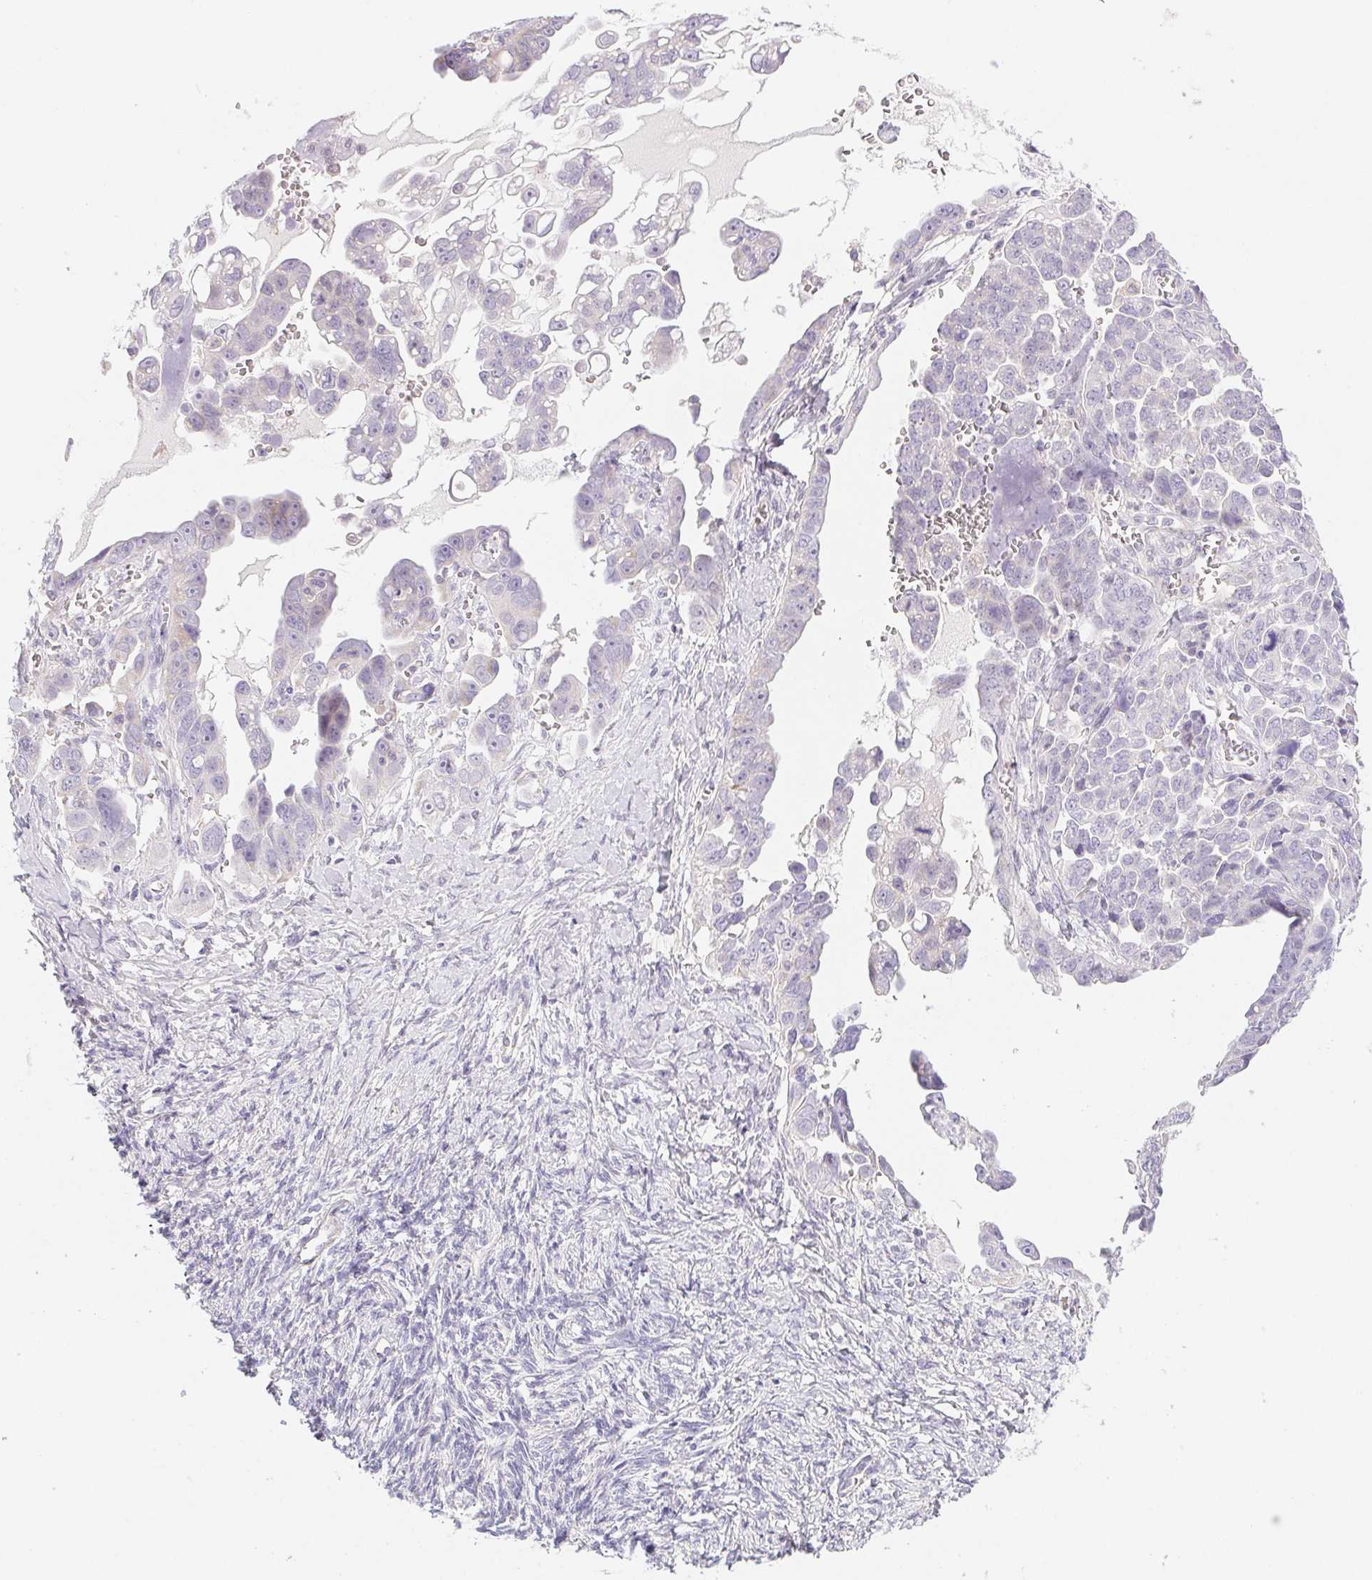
{"staining": {"intensity": "negative", "quantity": "none", "location": "none"}, "tissue": "ovarian cancer", "cell_type": "Tumor cells", "image_type": "cancer", "snomed": [{"axis": "morphology", "description": "Cystadenocarcinoma, serous, NOS"}, {"axis": "topography", "description": "Ovary"}], "caption": "Immunohistochemical staining of serous cystadenocarcinoma (ovarian) exhibits no significant expression in tumor cells. (DAB immunohistochemistry visualized using brightfield microscopy, high magnification).", "gene": "CTNND2", "patient": {"sex": "female", "age": 59}}